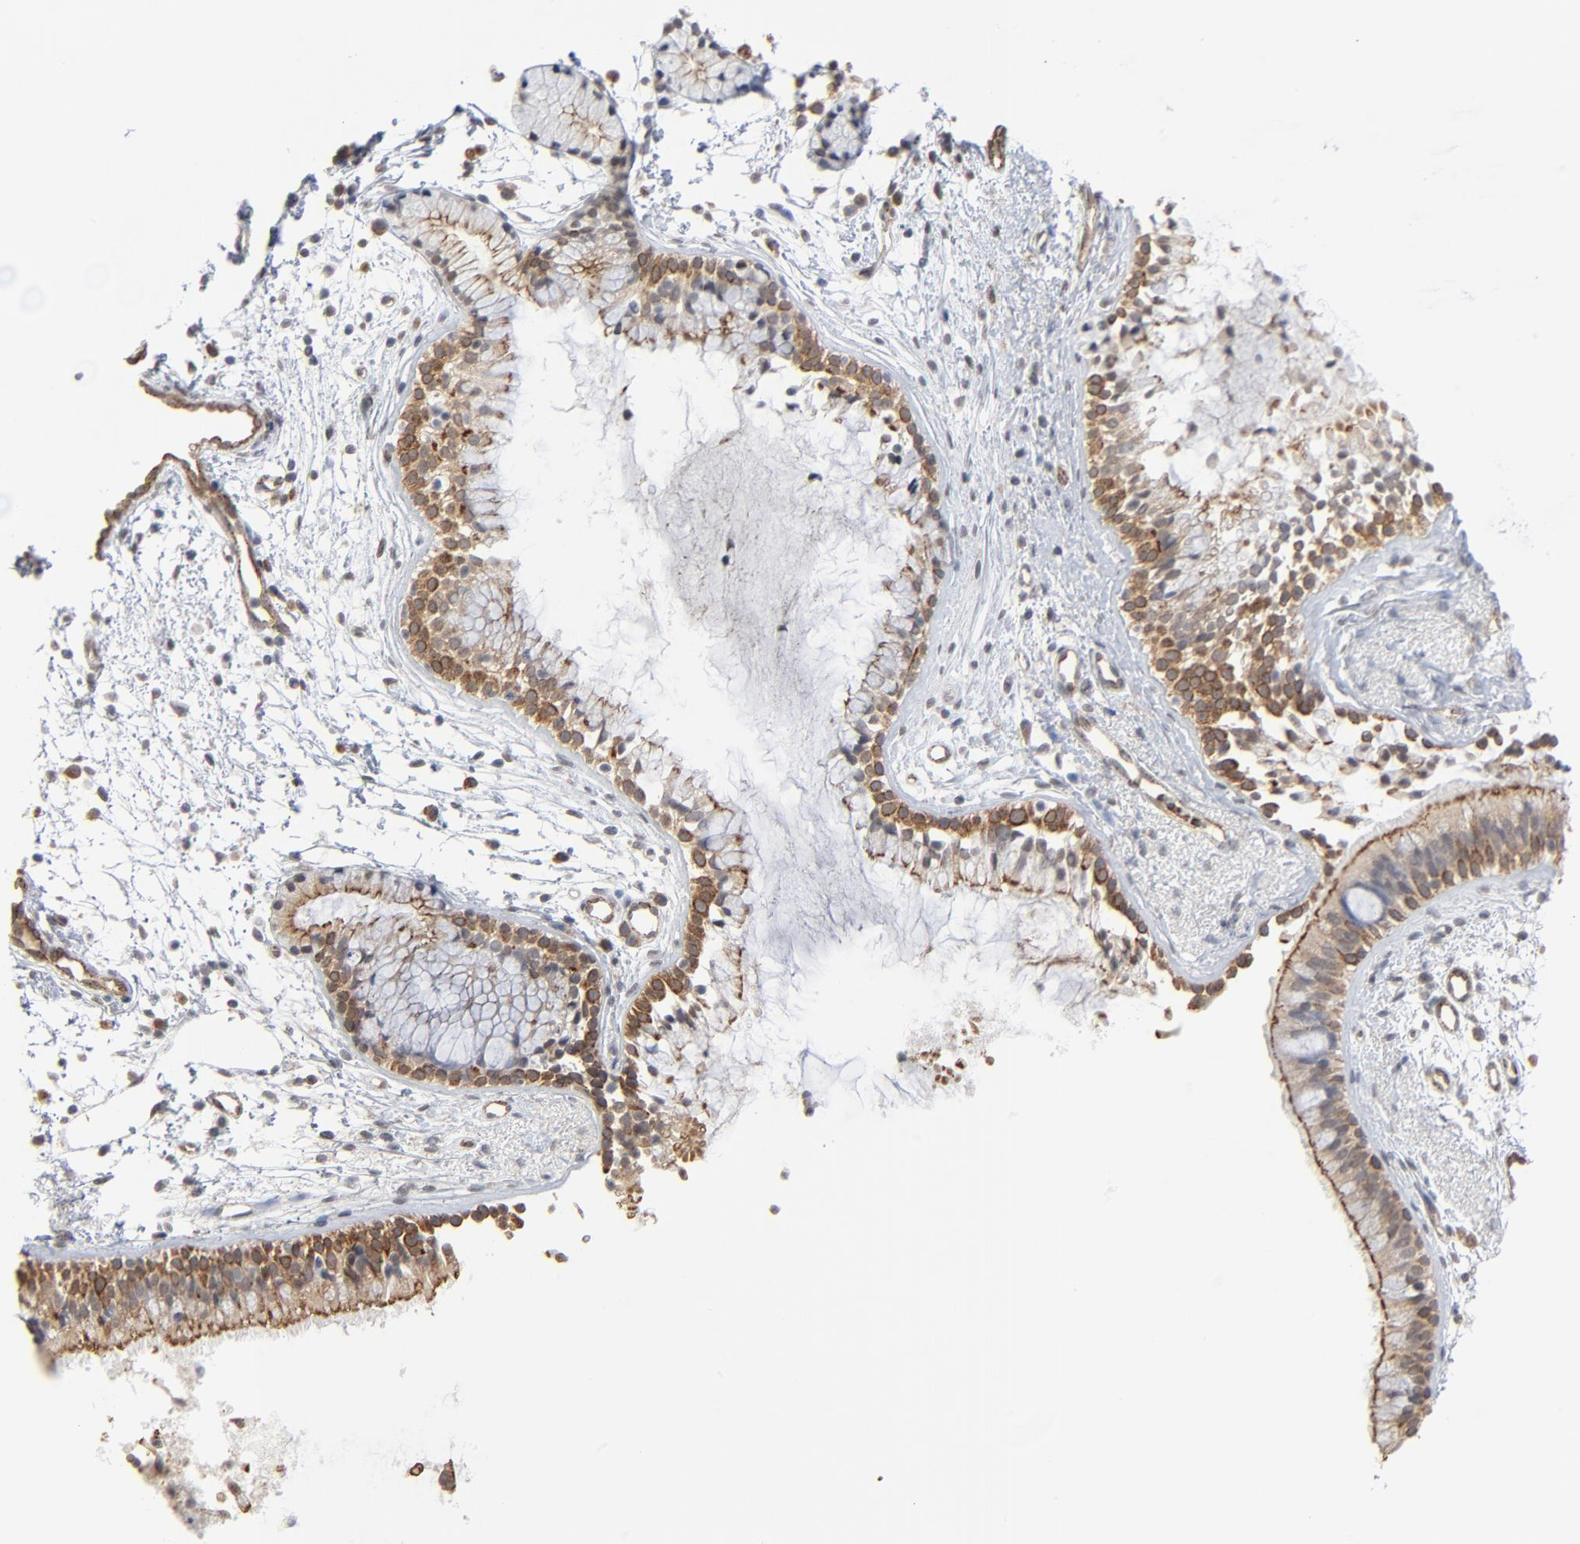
{"staining": {"intensity": "moderate", "quantity": ">75%", "location": "cytoplasmic/membranous"}, "tissue": "nasopharynx", "cell_type": "Respiratory epithelial cells", "image_type": "normal", "snomed": [{"axis": "morphology", "description": "Normal tissue, NOS"}, {"axis": "topography", "description": "Nasopharynx"}], "caption": "Immunohistochemistry (IHC) (DAB) staining of unremarkable nasopharynx demonstrates moderate cytoplasmic/membranous protein expression in approximately >75% of respiratory epithelial cells.", "gene": "ITPR3", "patient": {"sex": "male", "age": 21}}